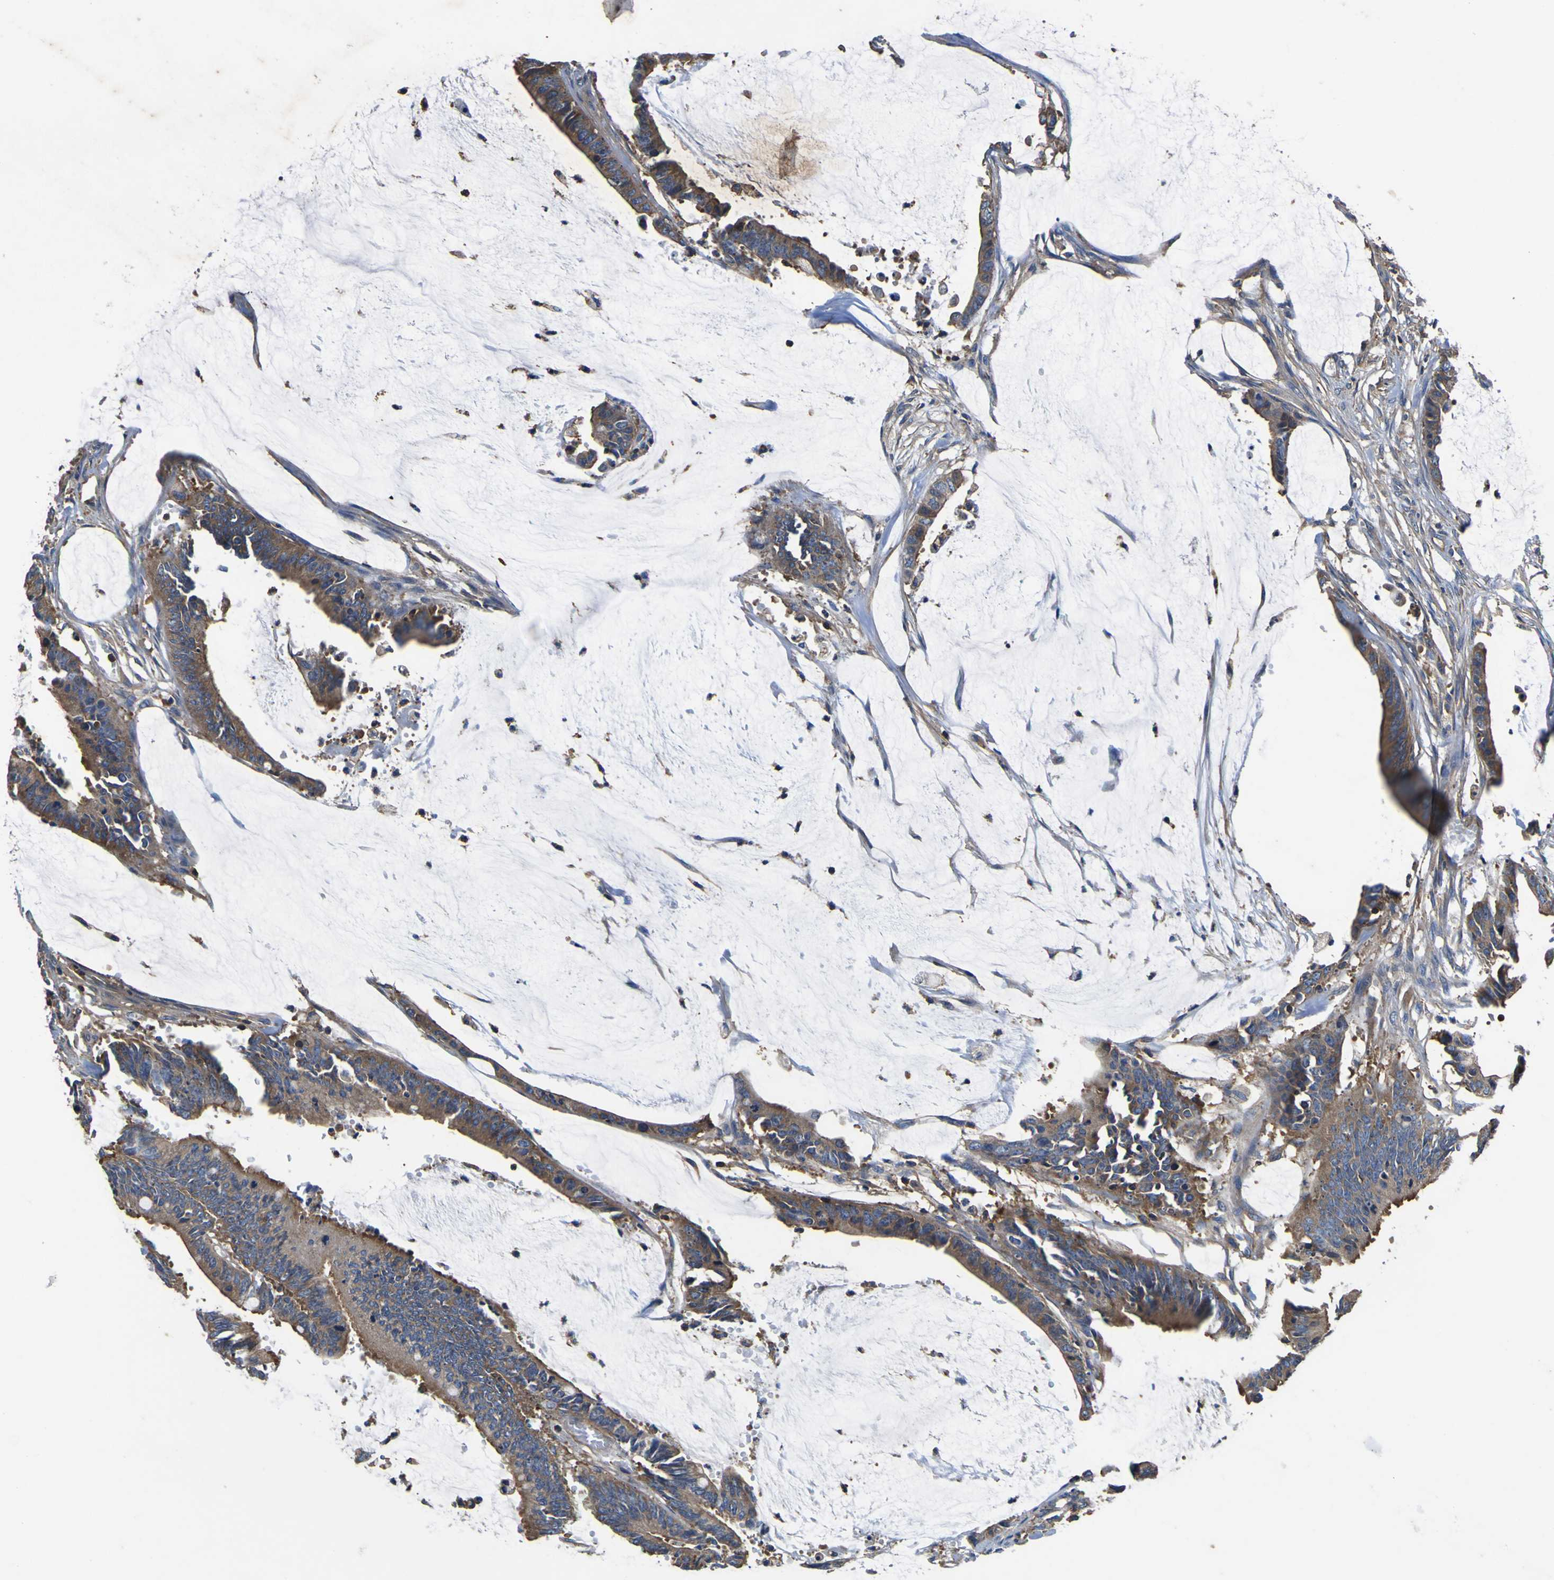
{"staining": {"intensity": "moderate", "quantity": ">75%", "location": "cytoplasmic/membranous"}, "tissue": "colorectal cancer", "cell_type": "Tumor cells", "image_type": "cancer", "snomed": [{"axis": "morphology", "description": "Adenocarcinoma, NOS"}, {"axis": "topography", "description": "Rectum"}], "caption": "DAB immunohistochemical staining of adenocarcinoma (colorectal) shows moderate cytoplasmic/membranous protein positivity in approximately >75% of tumor cells. (DAB IHC, brown staining for protein, blue staining for nuclei).", "gene": "CNR2", "patient": {"sex": "female", "age": 66}}